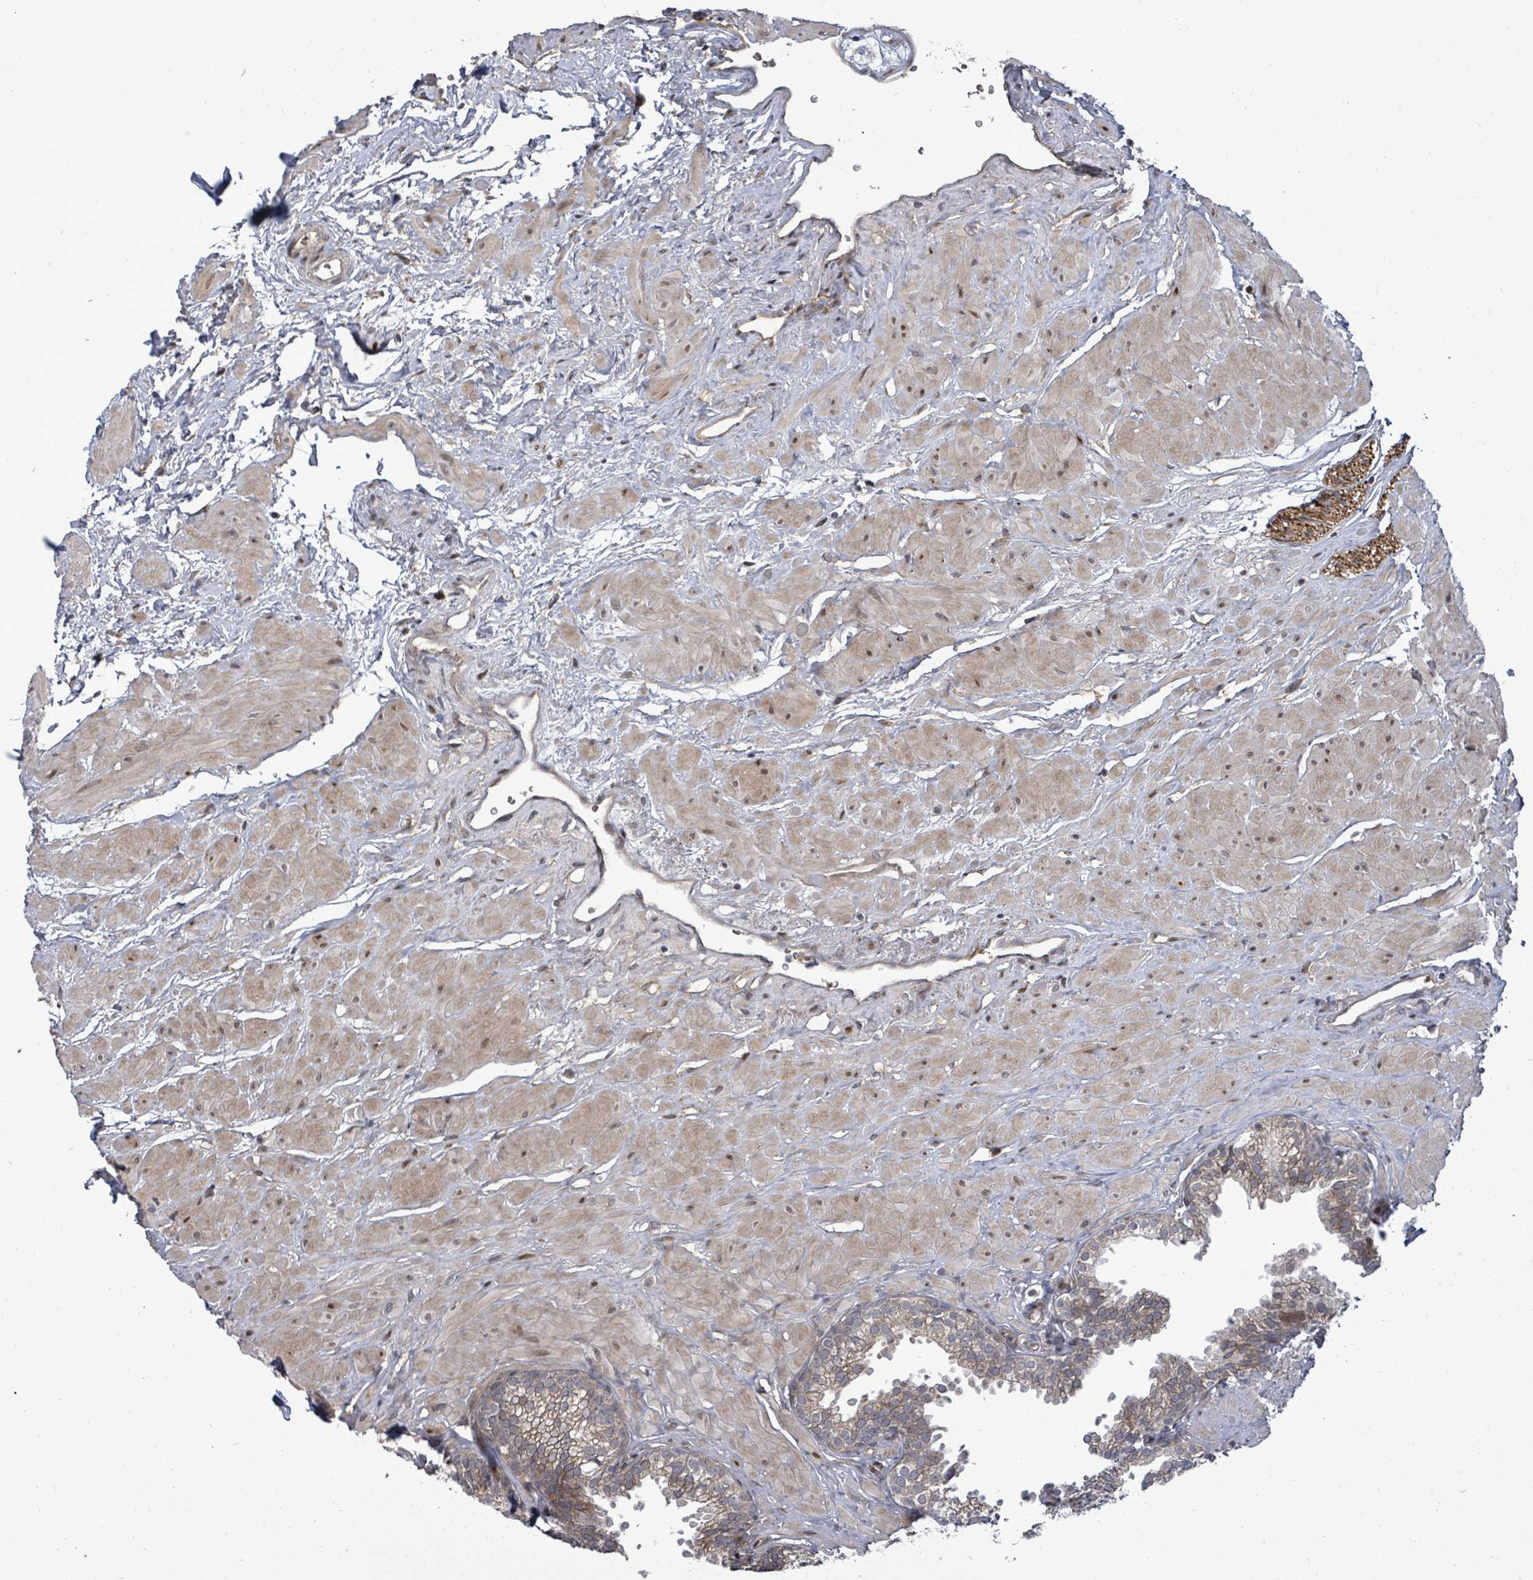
{"staining": {"intensity": "moderate", "quantity": "<25%", "location": "cytoplasmic/membranous"}, "tissue": "prostate", "cell_type": "Glandular cells", "image_type": "normal", "snomed": [{"axis": "morphology", "description": "Normal tissue, NOS"}, {"axis": "topography", "description": "Prostate"}, {"axis": "topography", "description": "Peripheral nerve tissue"}], "caption": "Glandular cells exhibit low levels of moderate cytoplasmic/membranous expression in about <25% of cells in normal prostate.", "gene": "KRTAP27", "patient": {"sex": "male", "age": 55}}